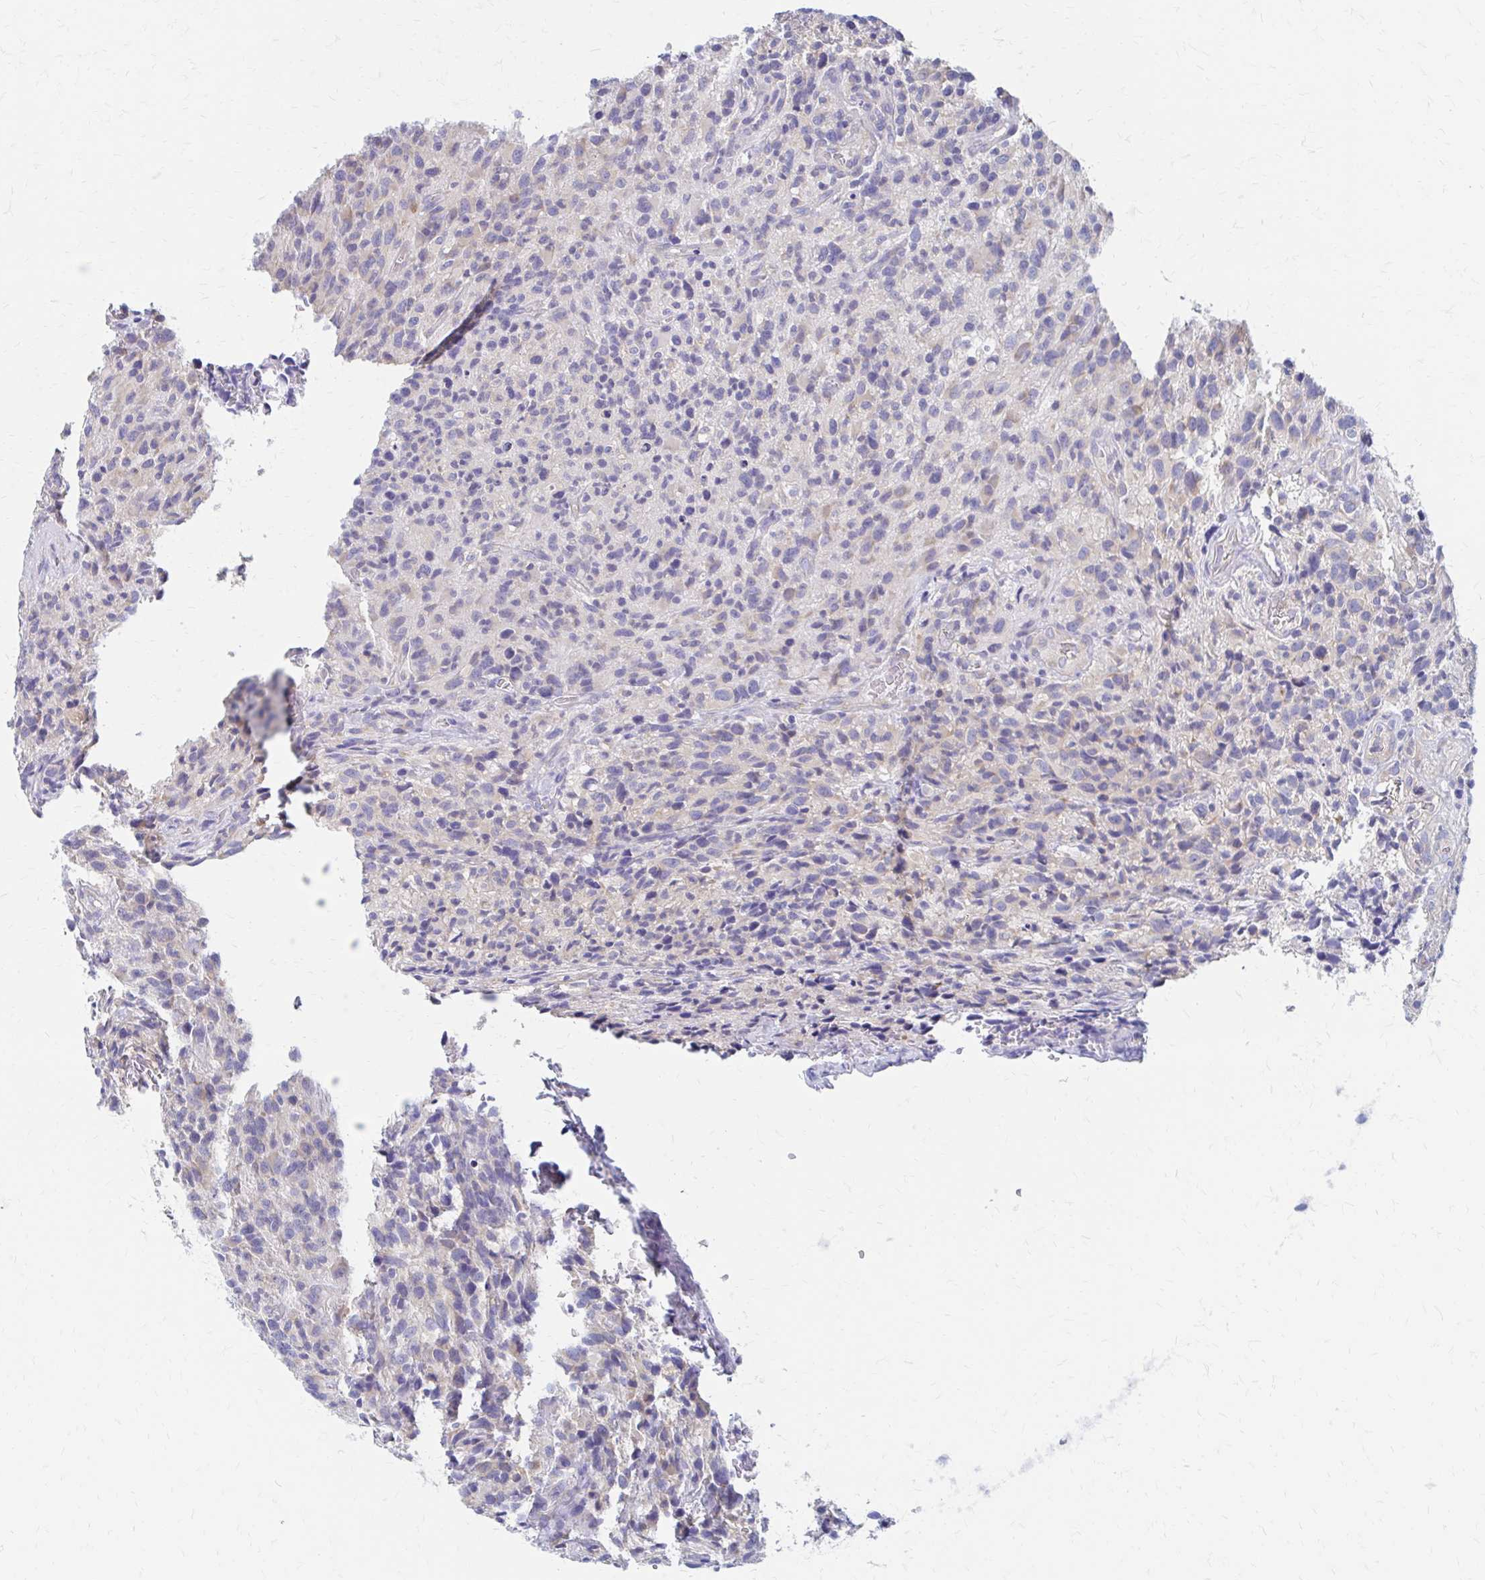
{"staining": {"intensity": "negative", "quantity": "none", "location": "none"}, "tissue": "glioma", "cell_type": "Tumor cells", "image_type": "cancer", "snomed": [{"axis": "morphology", "description": "Glioma, malignant, High grade"}, {"axis": "topography", "description": "Brain"}], "caption": "Immunohistochemistry micrograph of glioma stained for a protein (brown), which displays no staining in tumor cells.", "gene": "RPL27A", "patient": {"sex": "male", "age": 76}}